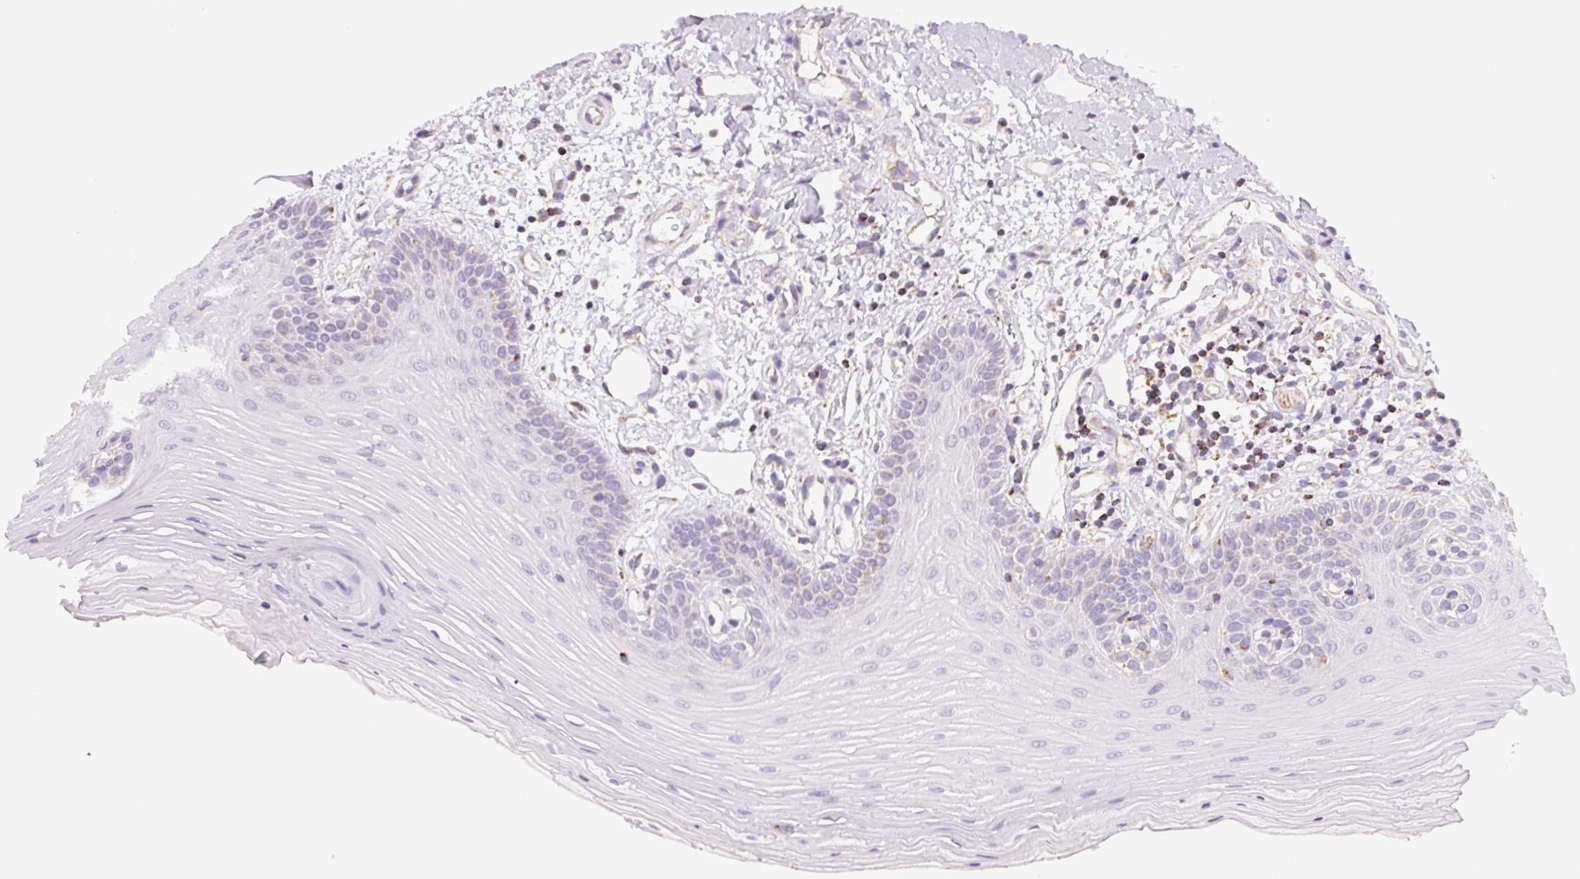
{"staining": {"intensity": "negative", "quantity": "none", "location": "none"}, "tissue": "oral mucosa", "cell_type": "Squamous epithelial cells", "image_type": "normal", "snomed": [{"axis": "morphology", "description": "Normal tissue, NOS"}, {"axis": "topography", "description": "Oral tissue"}], "caption": "An immunohistochemistry (IHC) histopathology image of normal oral mucosa is shown. There is no staining in squamous epithelial cells of oral mucosa. (Immunohistochemistry, brightfield microscopy, high magnification).", "gene": "GIPC2", "patient": {"sex": "female", "age": 73}}